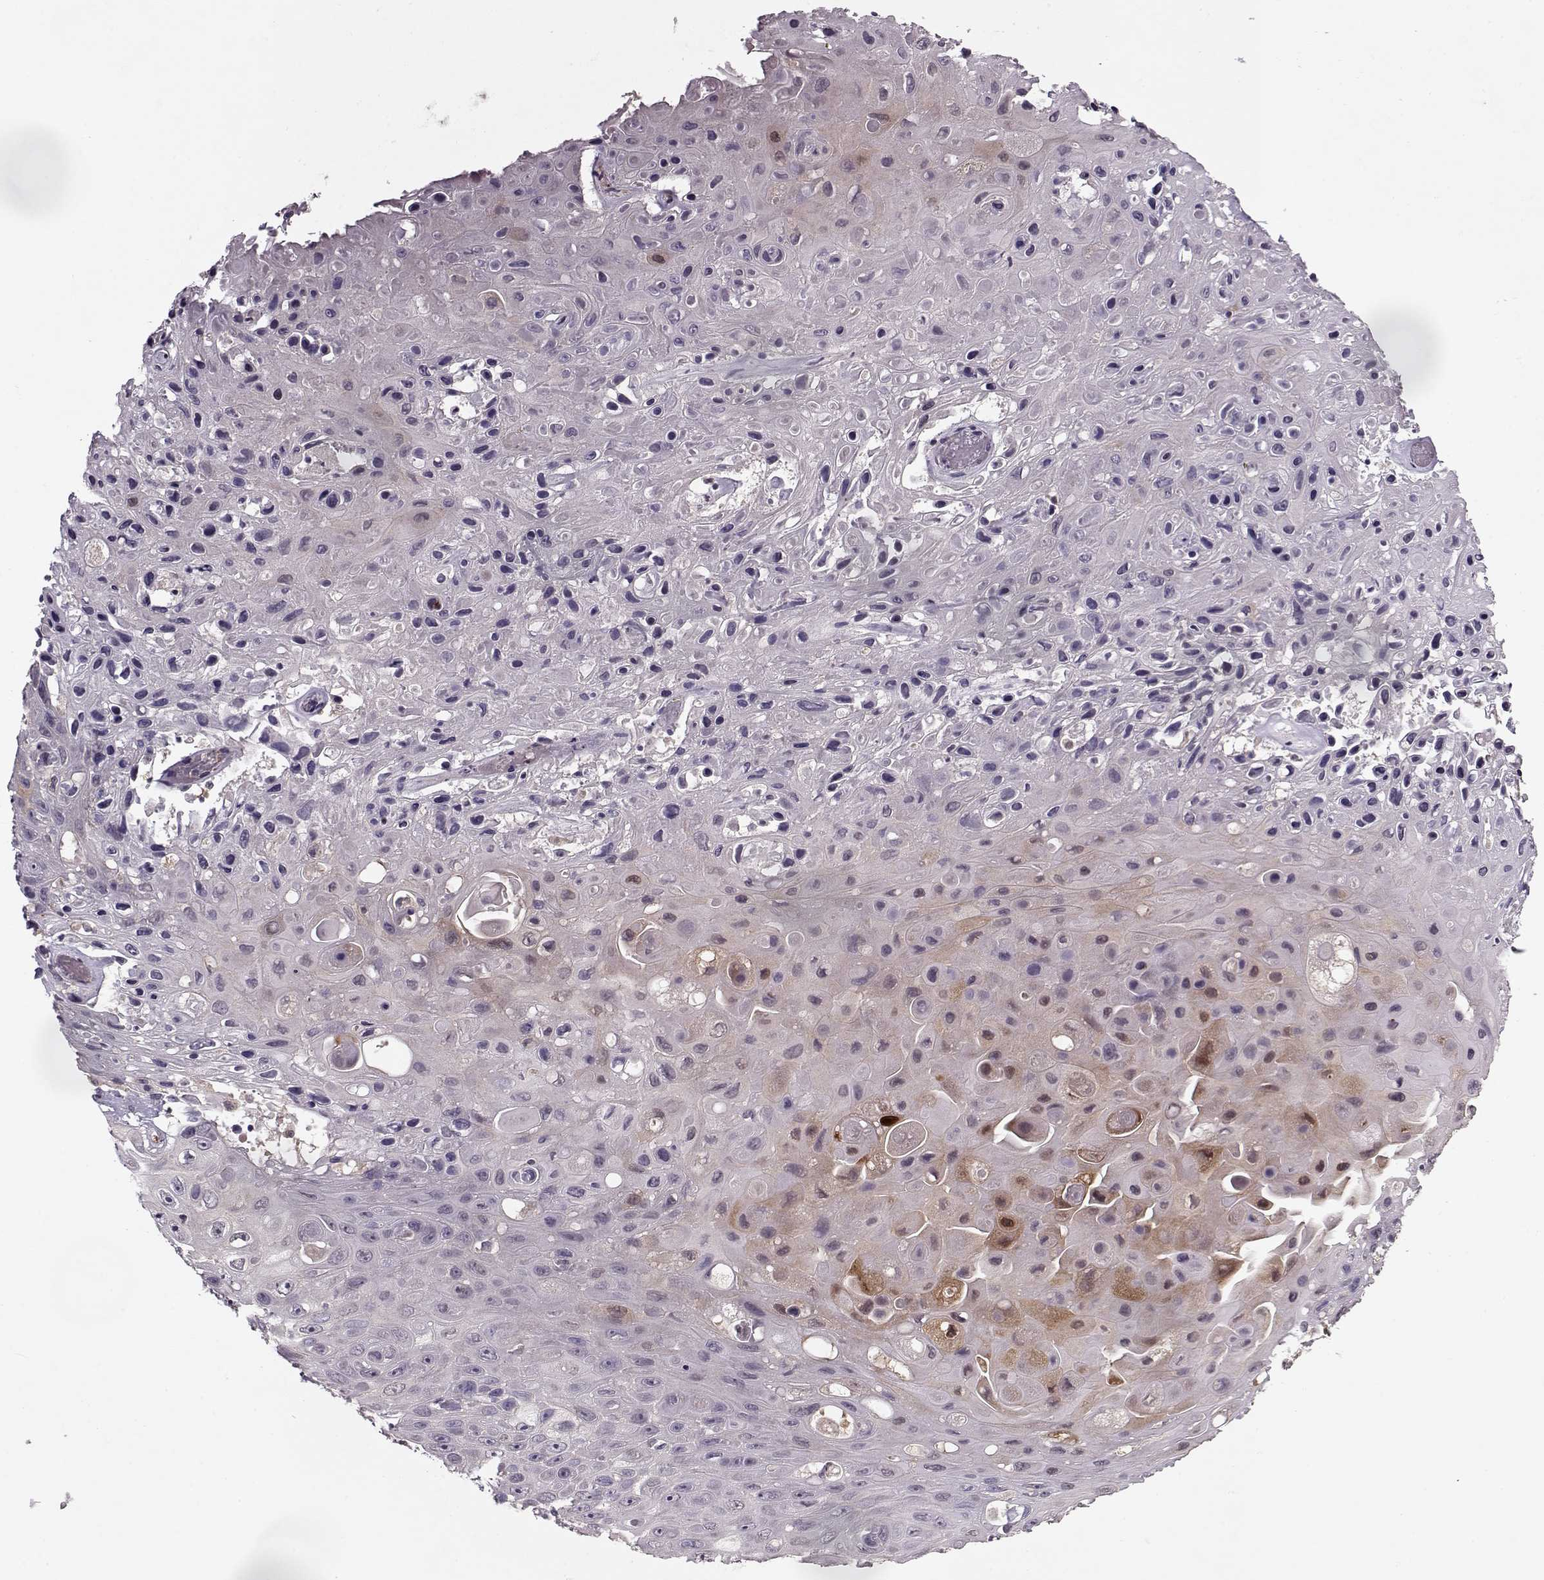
{"staining": {"intensity": "negative", "quantity": "none", "location": "none"}, "tissue": "skin cancer", "cell_type": "Tumor cells", "image_type": "cancer", "snomed": [{"axis": "morphology", "description": "Squamous cell carcinoma, NOS"}, {"axis": "topography", "description": "Skin"}], "caption": "IHC of skin cancer (squamous cell carcinoma) shows no positivity in tumor cells.", "gene": "ACOT11", "patient": {"sex": "male", "age": 82}}